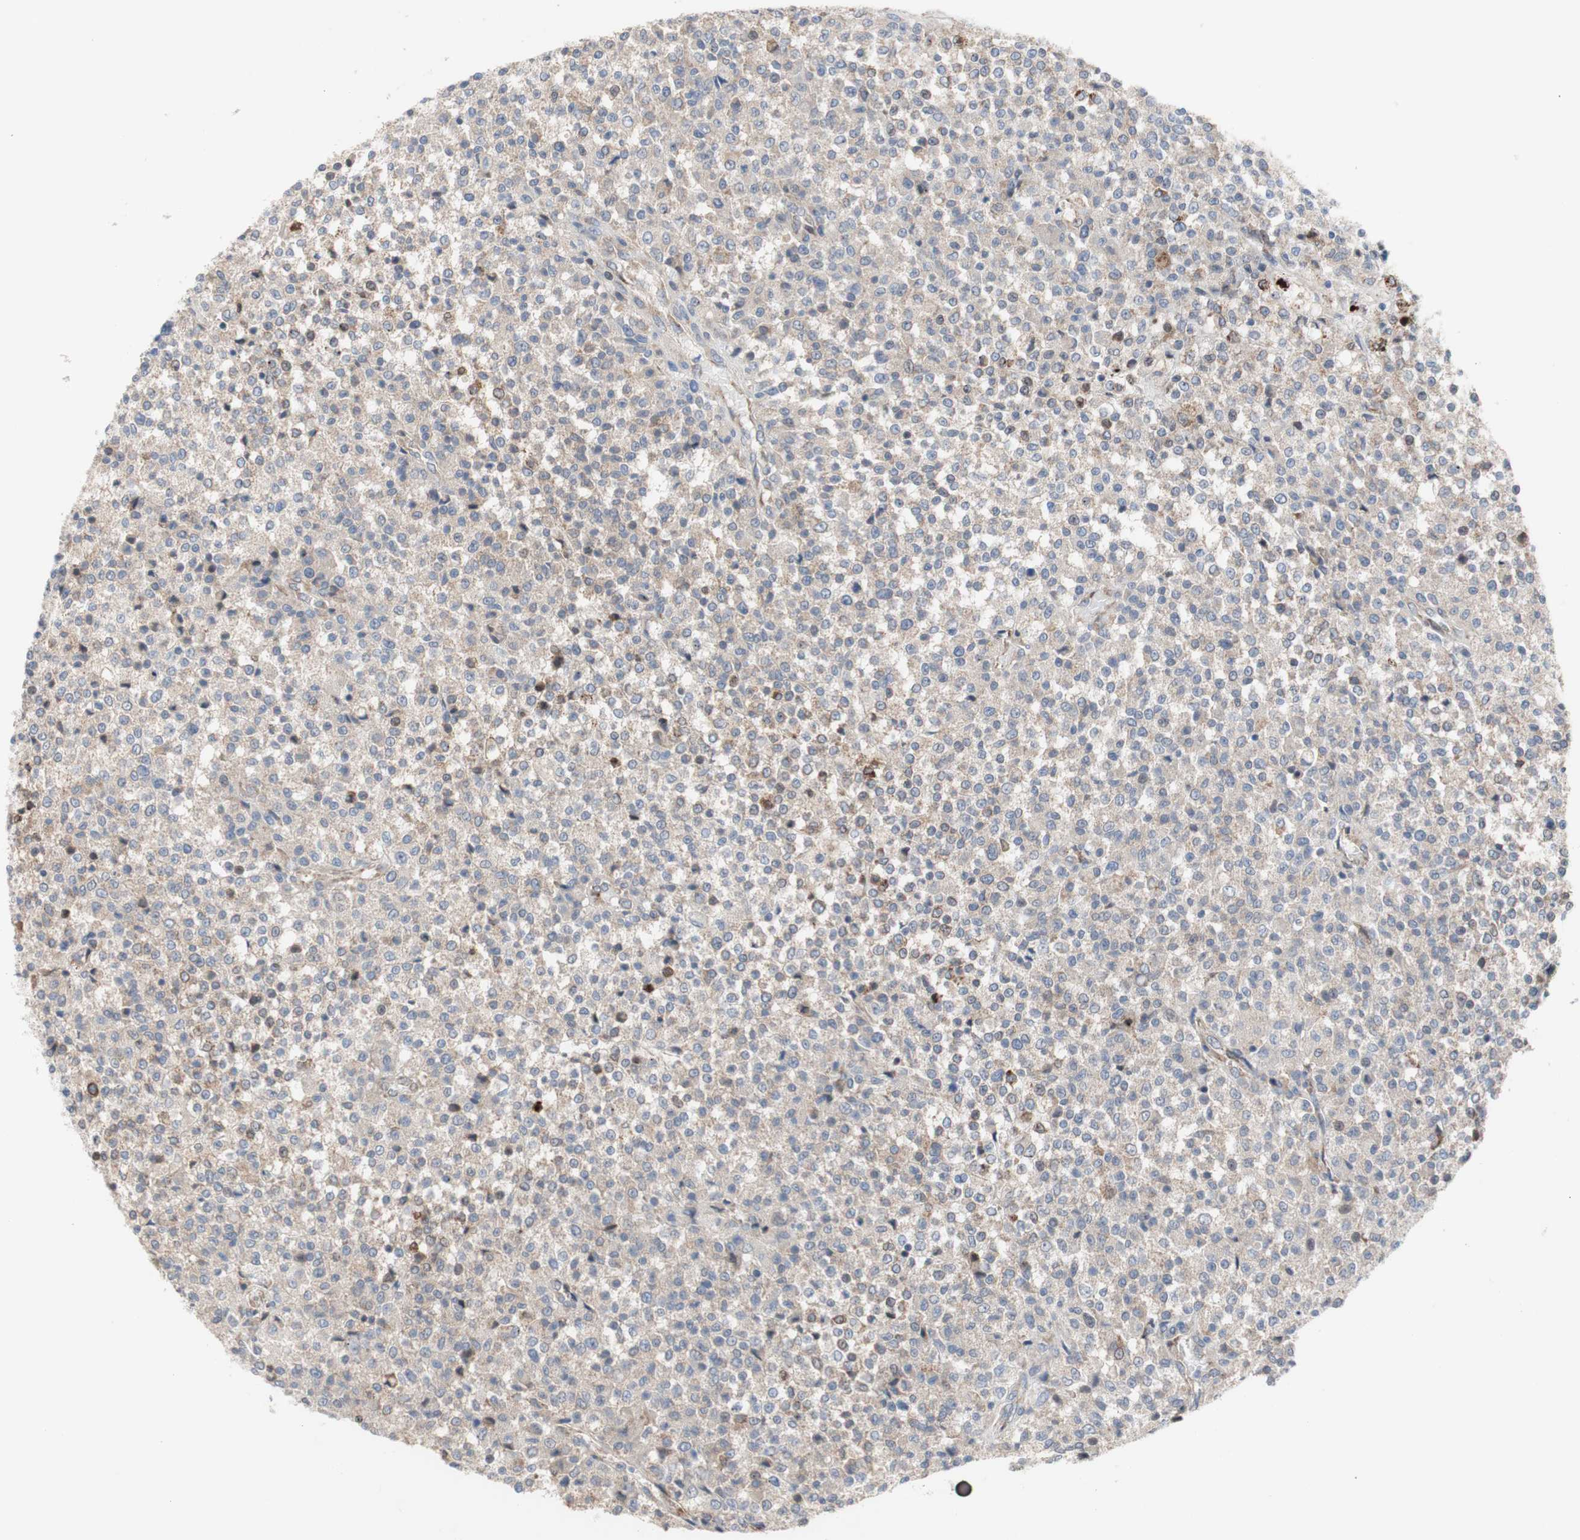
{"staining": {"intensity": "weak", "quantity": ">75%", "location": "cytoplasmic/membranous"}, "tissue": "testis cancer", "cell_type": "Tumor cells", "image_type": "cancer", "snomed": [{"axis": "morphology", "description": "Seminoma, NOS"}, {"axis": "topography", "description": "Testis"}], "caption": "A histopathology image of human testis cancer (seminoma) stained for a protein exhibits weak cytoplasmic/membranous brown staining in tumor cells.", "gene": "TTC14", "patient": {"sex": "male", "age": 59}}